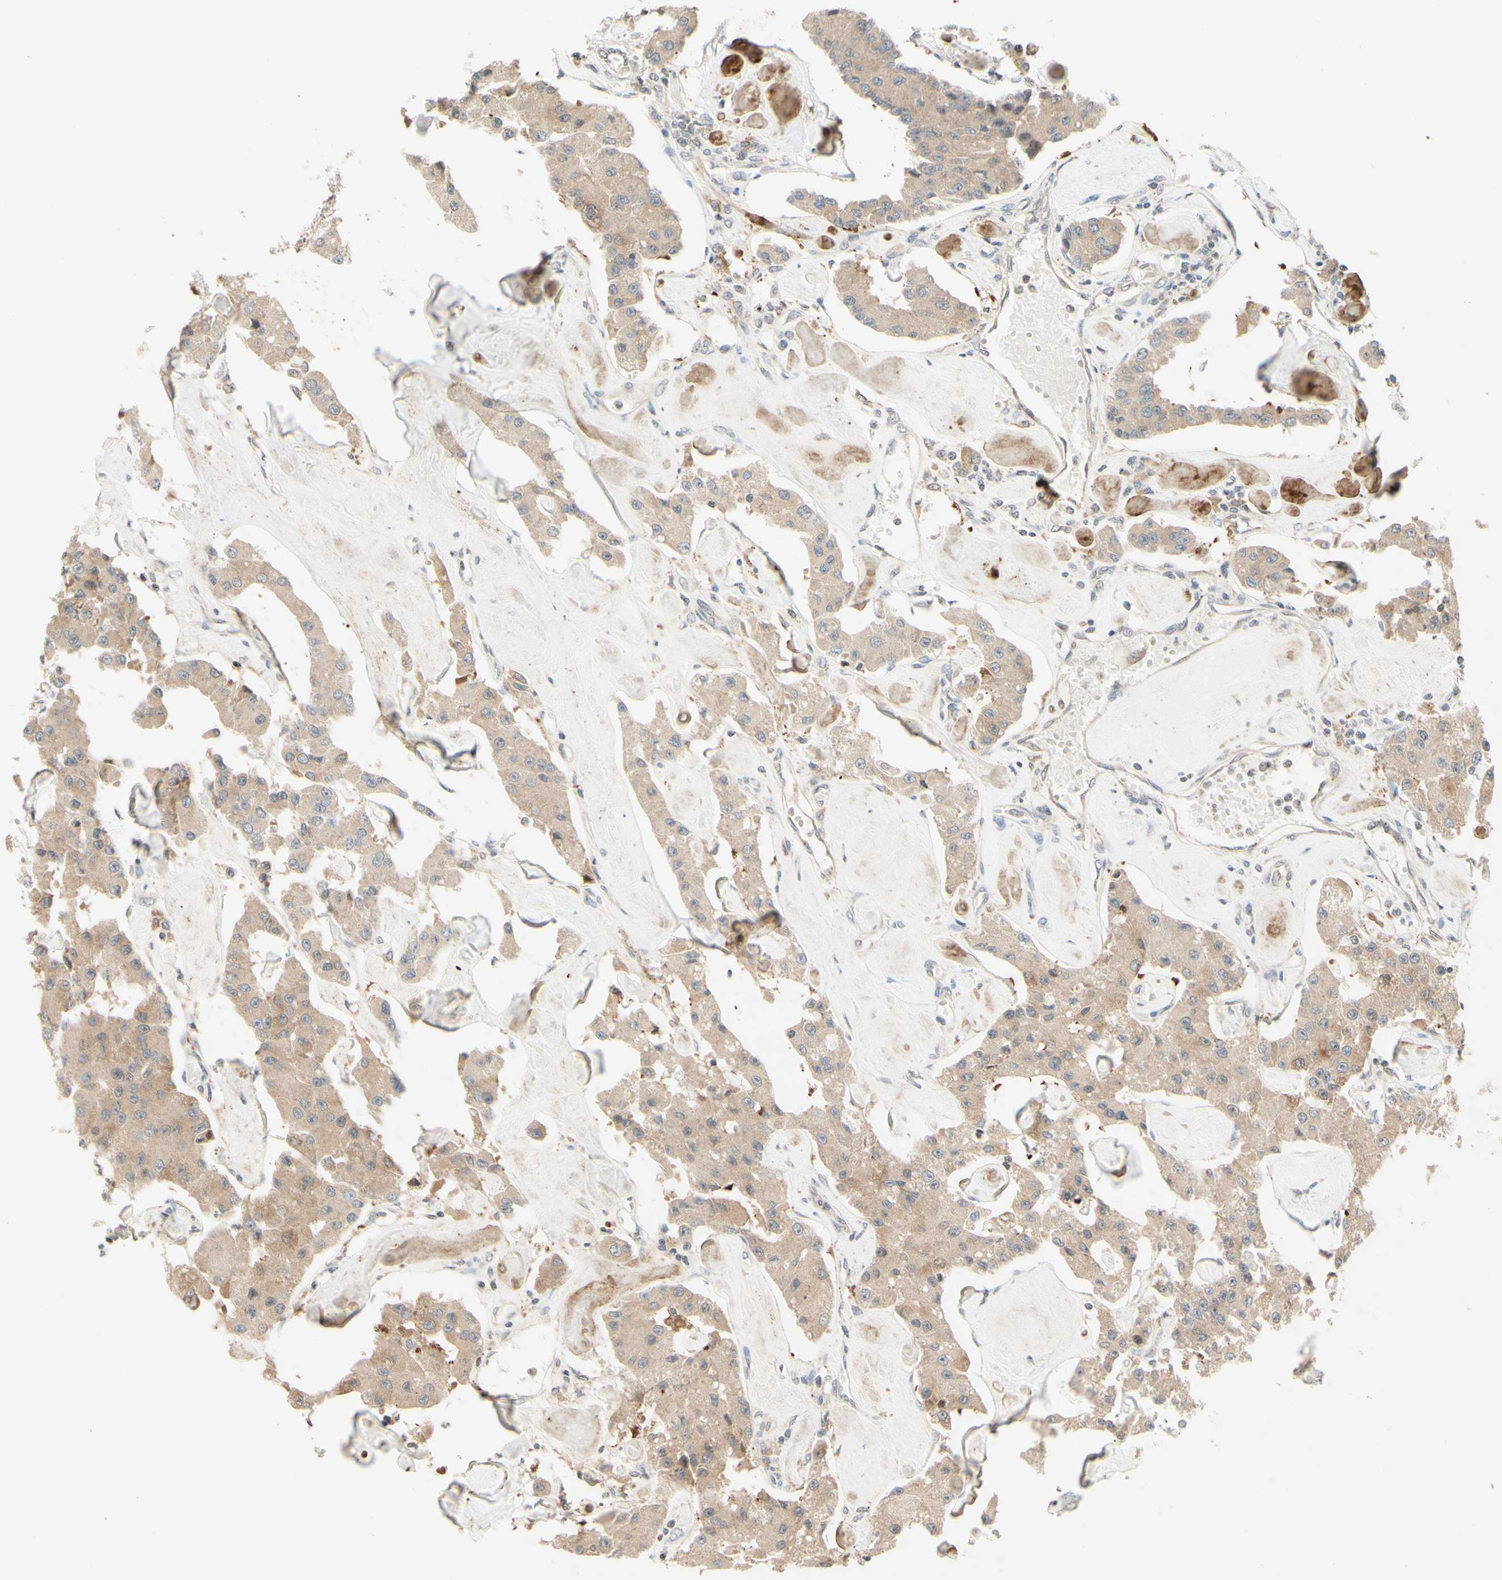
{"staining": {"intensity": "weak", "quantity": ">75%", "location": "cytoplasmic/membranous"}, "tissue": "carcinoid", "cell_type": "Tumor cells", "image_type": "cancer", "snomed": [{"axis": "morphology", "description": "Carcinoid, malignant, NOS"}, {"axis": "topography", "description": "Pancreas"}], "caption": "Immunohistochemistry (IHC) of carcinoid displays low levels of weak cytoplasmic/membranous staining in about >75% of tumor cells.", "gene": "ZW10", "patient": {"sex": "male", "age": 41}}